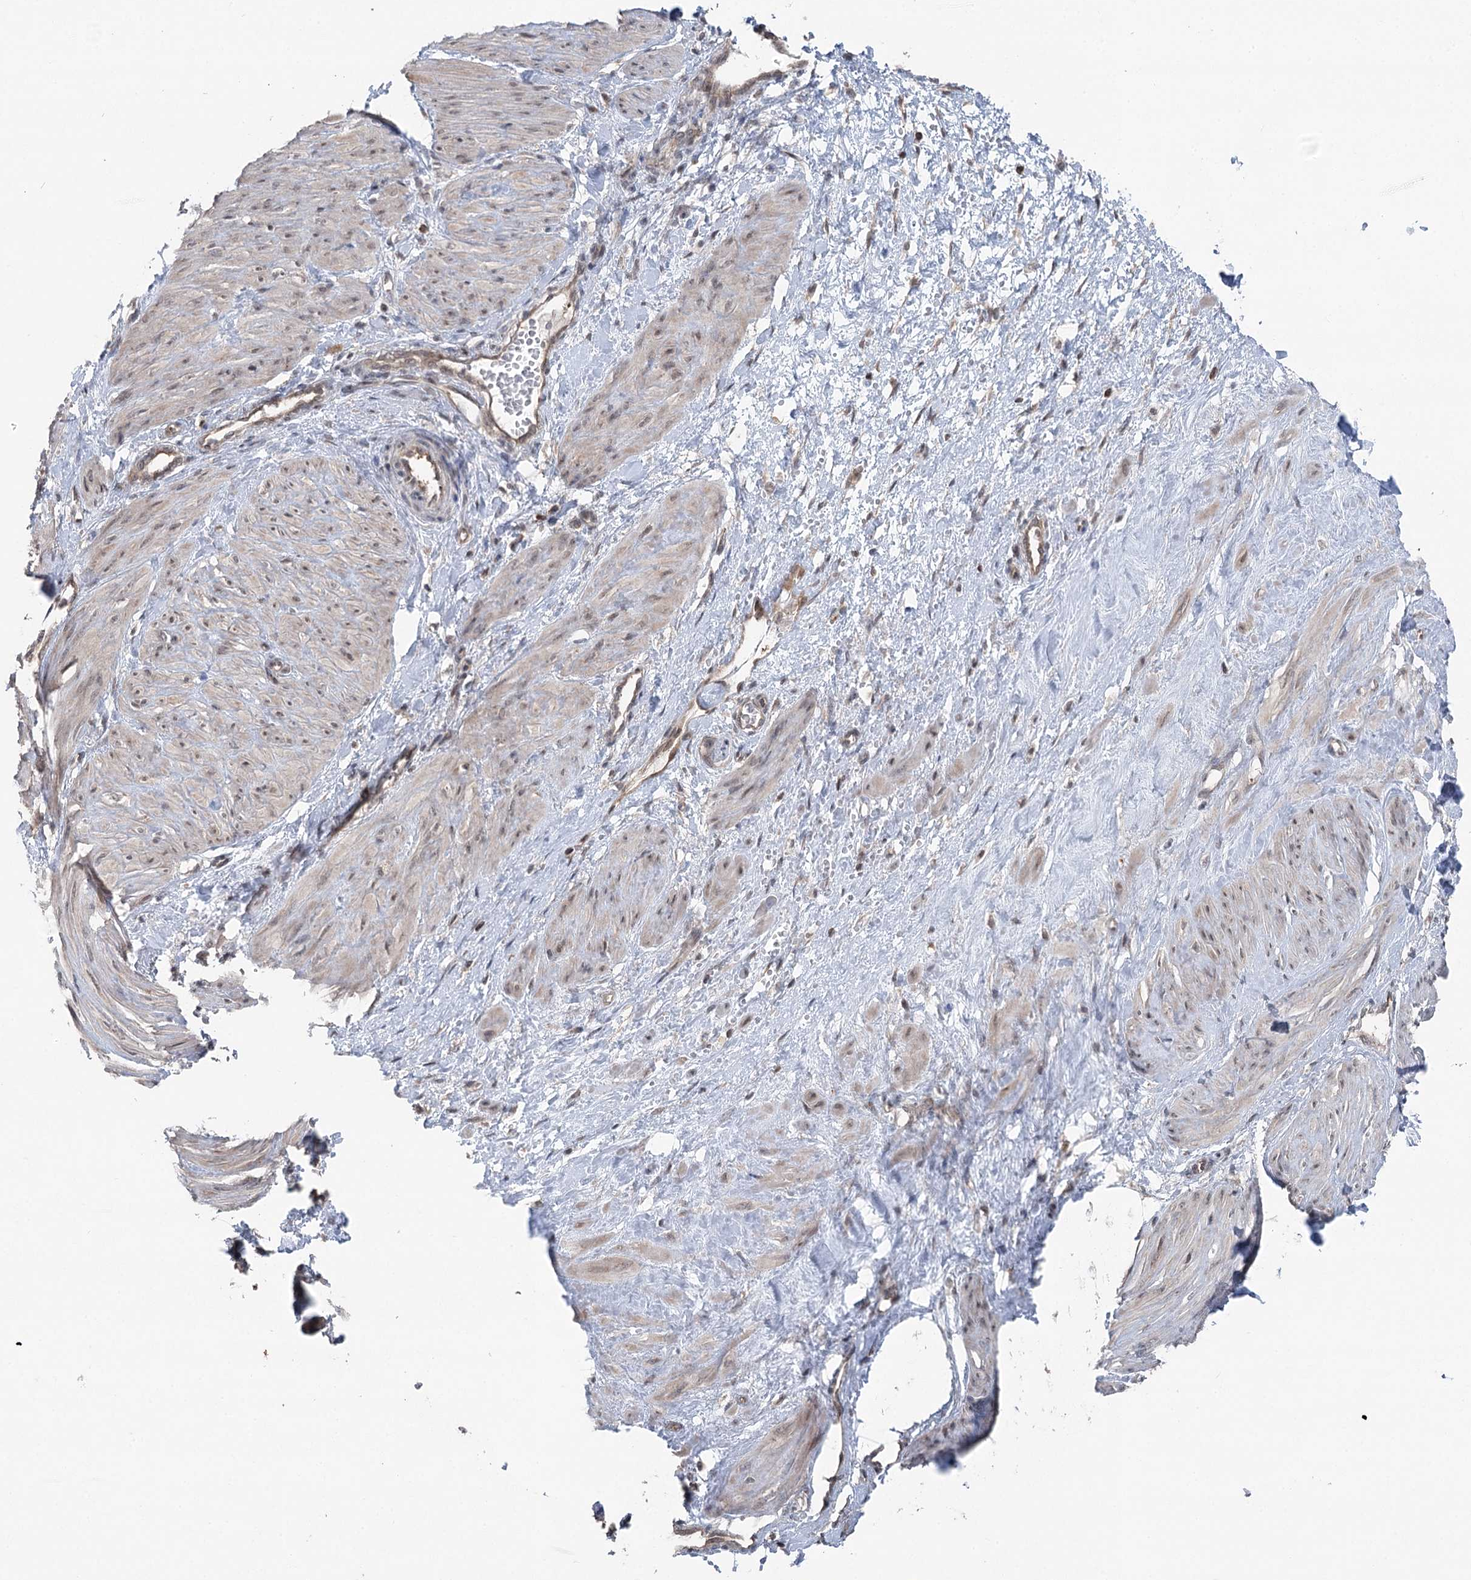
{"staining": {"intensity": "moderate", "quantity": ">75%", "location": "nuclear"}, "tissue": "smooth muscle", "cell_type": "Smooth muscle cells", "image_type": "normal", "snomed": [{"axis": "morphology", "description": "Normal tissue, NOS"}, {"axis": "topography", "description": "Endometrium"}], "caption": "Immunohistochemistry photomicrograph of benign human smooth muscle stained for a protein (brown), which demonstrates medium levels of moderate nuclear expression in about >75% of smooth muscle cells.", "gene": "CCSER2", "patient": {"sex": "female", "age": 33}}